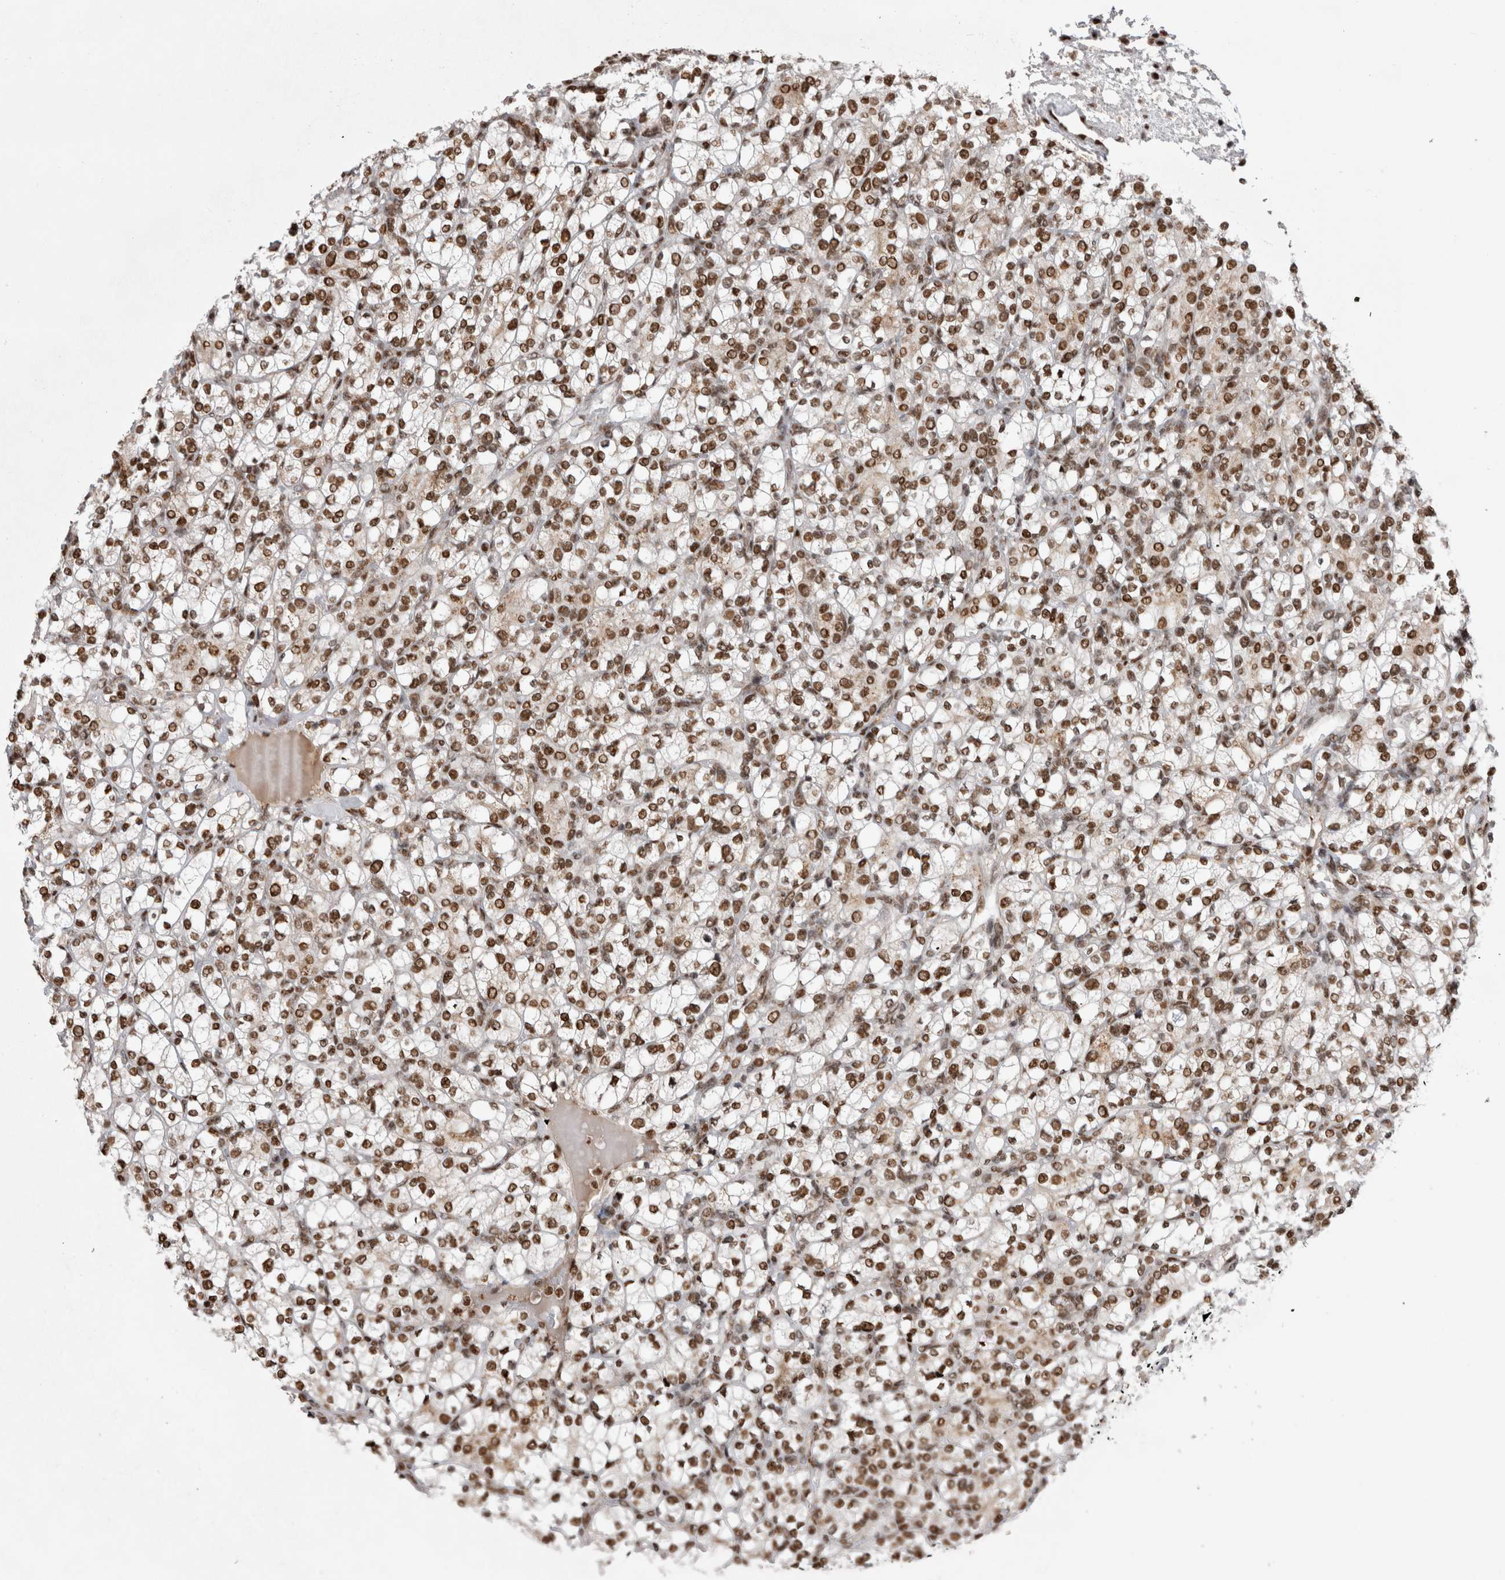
{"staining": {"intensity": "moderate", "quantity": ">75%", "location": "nuclear"}, "tissue": "renal cancer", "cell_type": "Tumor cells", "image_type": "cancer", "snomed": [{"axis": "morphology", "description": "Adenocarcinoma, NOS"}, {"axis": "topography", "description": "Kidney"}], "caption": "Immunohistochemical staining of renal adenocarcinoma displays medium levels of moderate nuclear protein expression in approximately >75% of tumor cells.", "gene": "EYA2", "patient": {"sex": "male", "age": 77}}